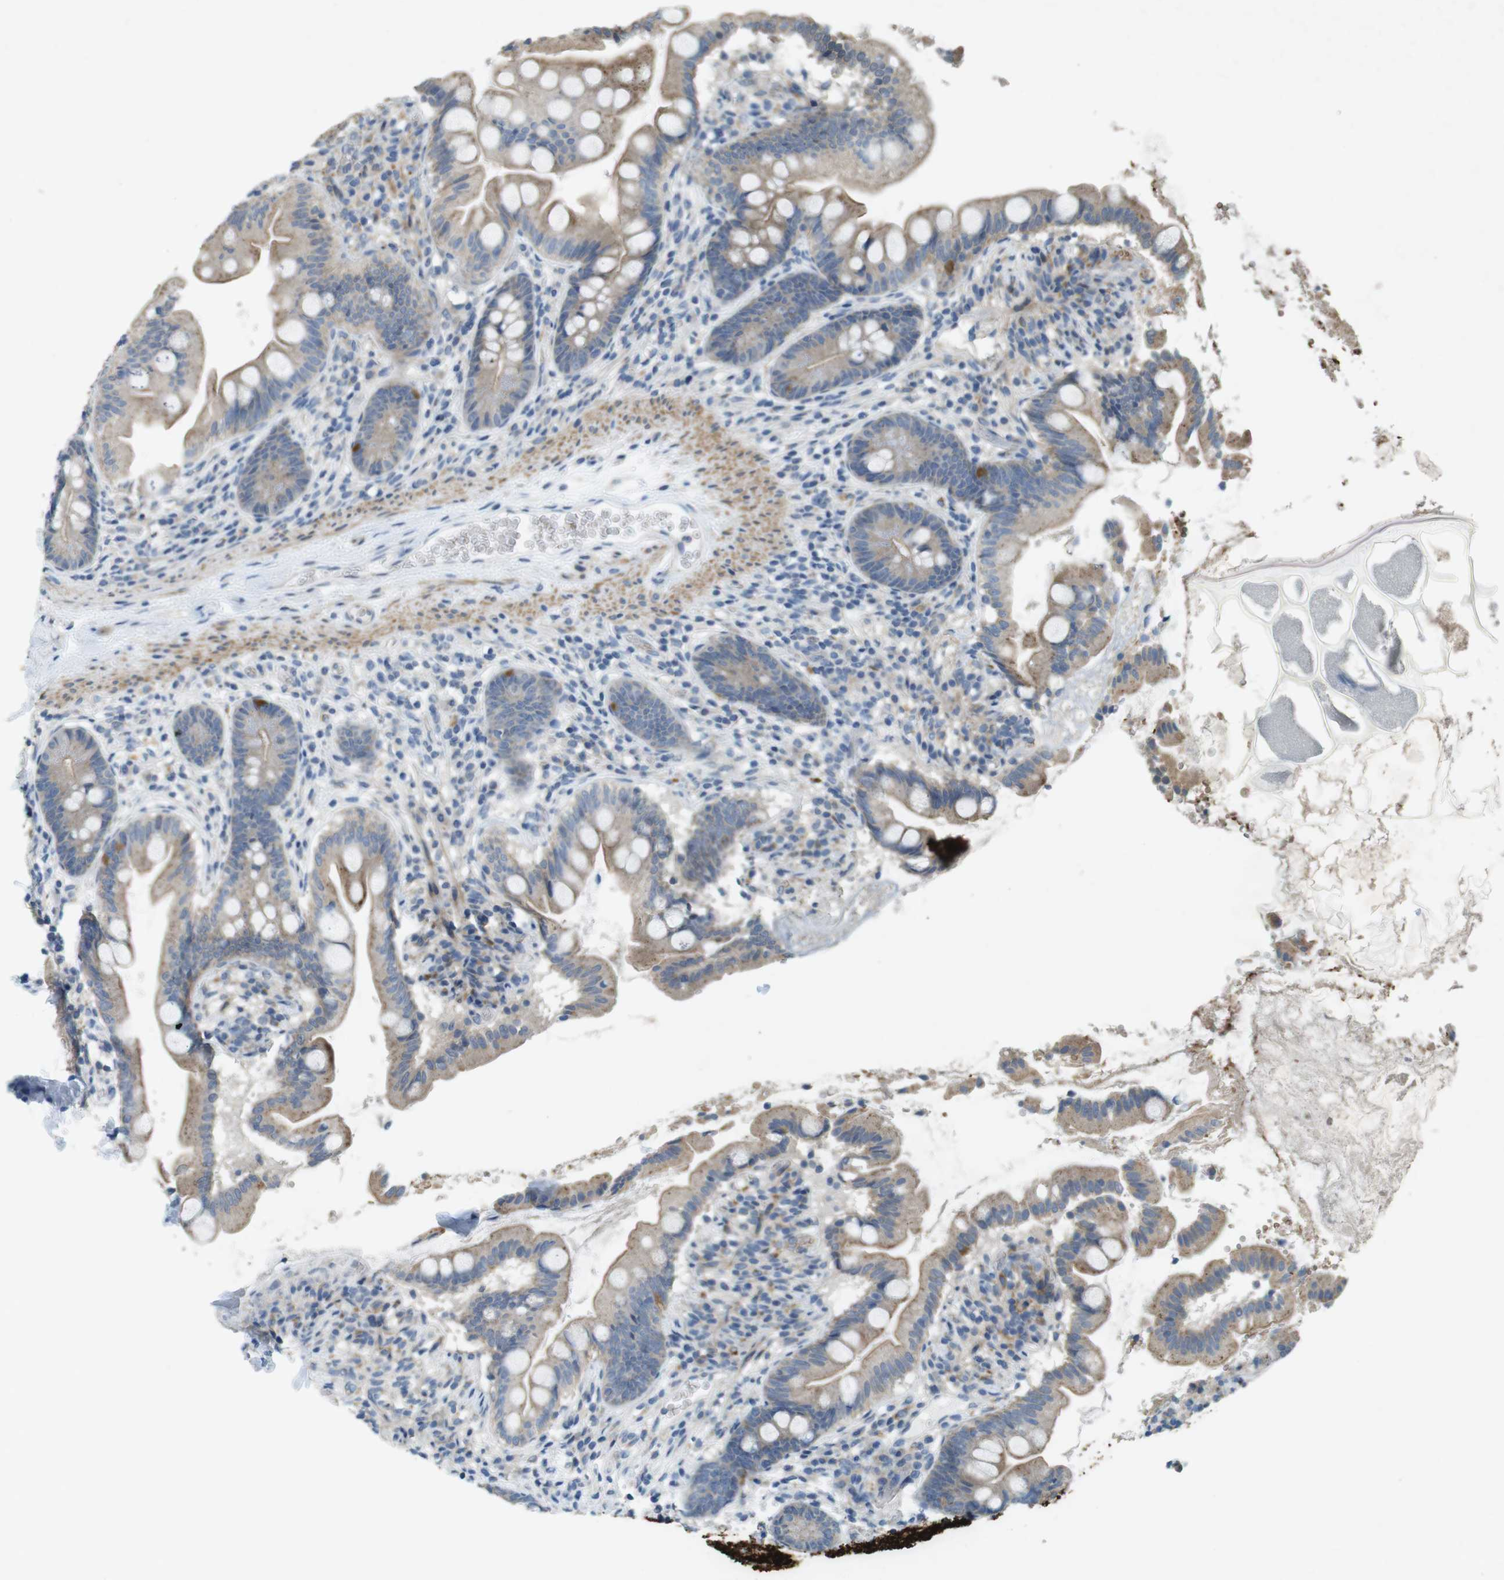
{"staining": {"intensity": "moderate", "quantity": ">75%", "location": "cytoplasmic/membranous"}, "tissue": "small intestine", "cell_type": "Glandular cells", "image_type": "normal", "snomed": [{"axis": "morphology", "description": "Normal tissue, NOS"}, {"axis": "topography", "description": "Small intestine"}], "caption": "Small intestine stained for a protein (brown) reveals moderate cytoplasmic/membranous positive positivity in approximately >75% of glandular cells.", "gene": "TYW1", "patient": {"sex": "female", "age": 56}}